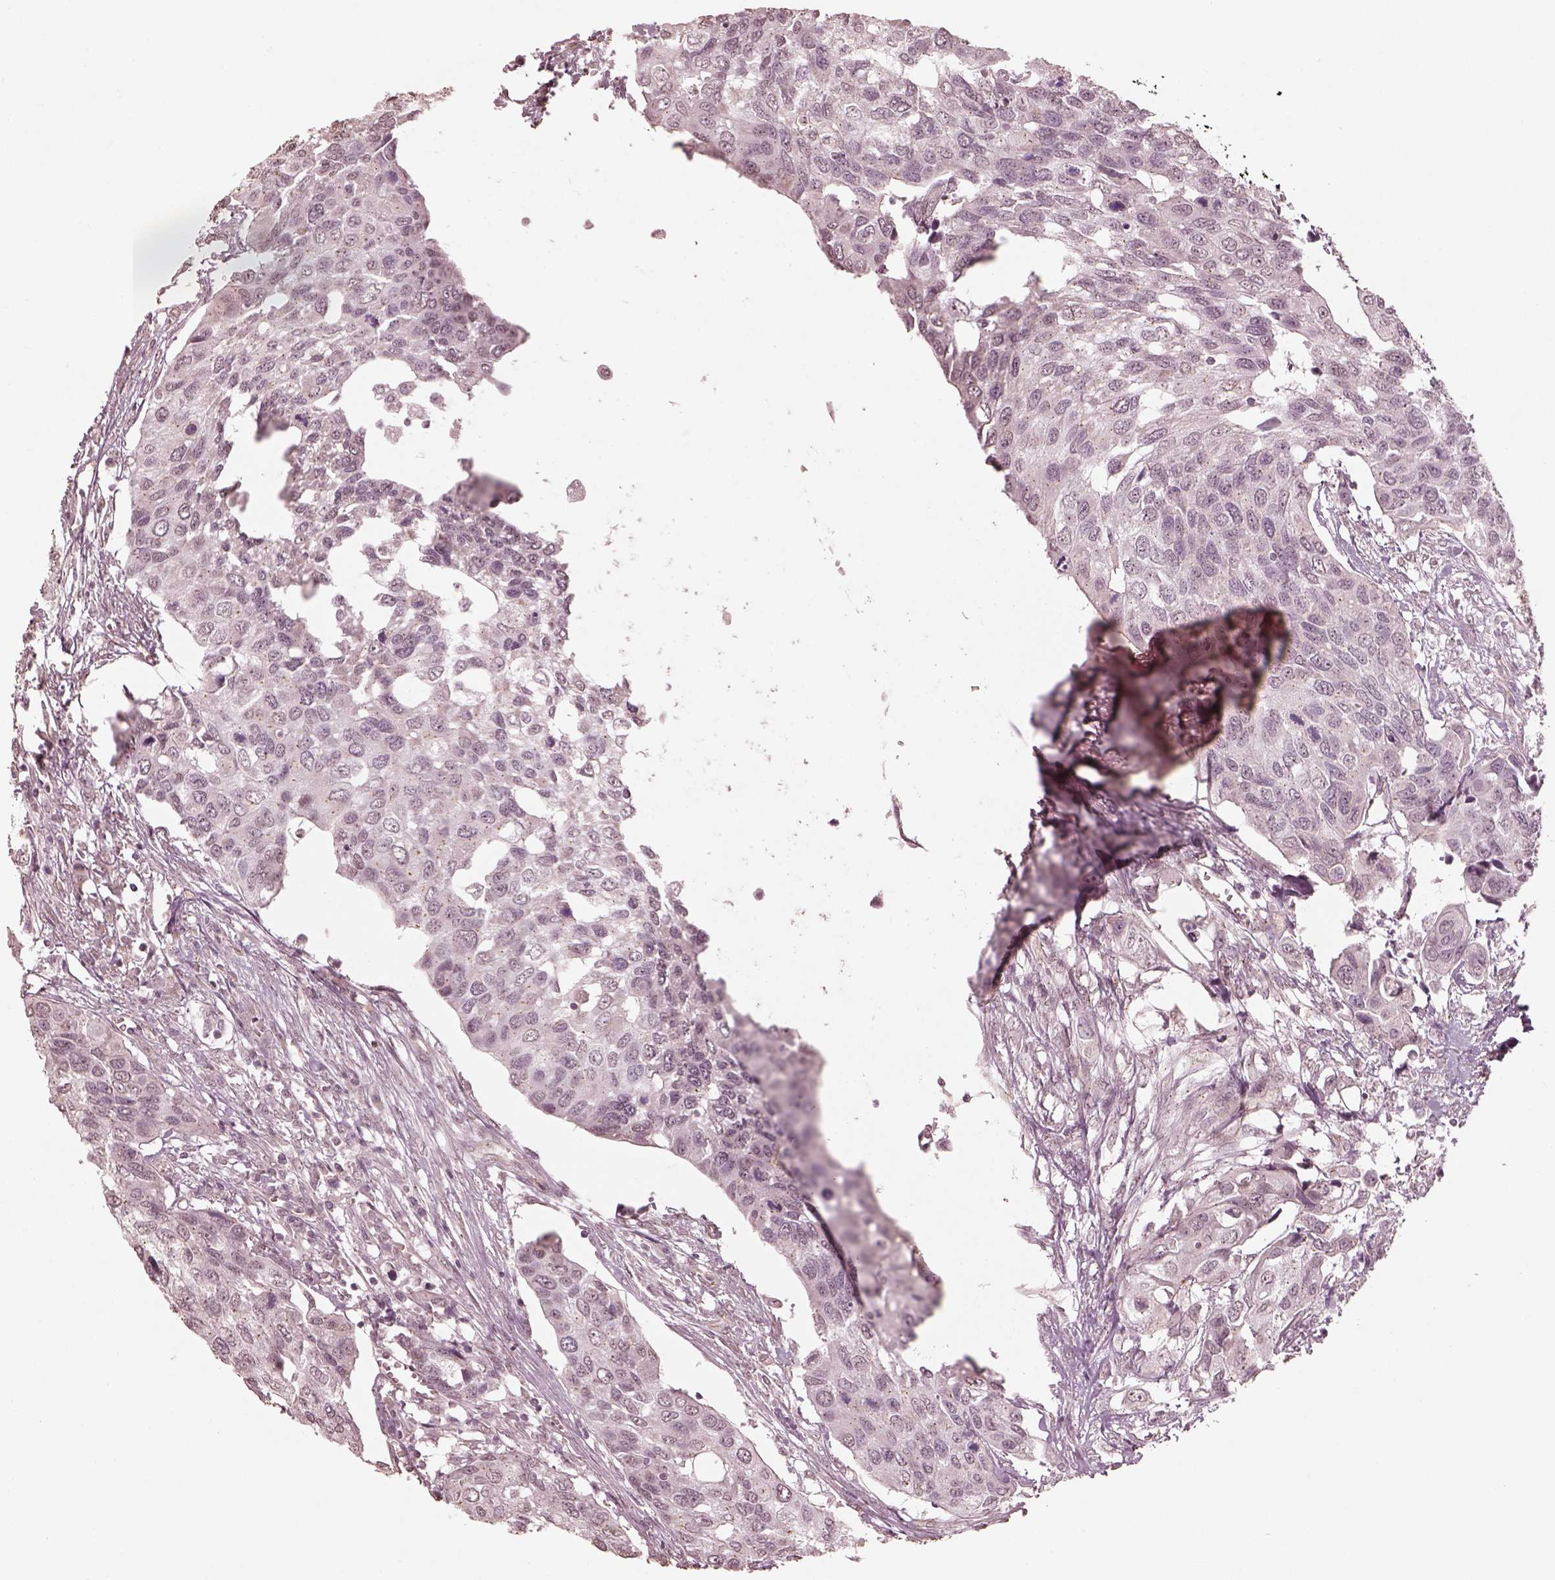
{"staining": {"intensity": "negative", "quantity": "none", "location": "none"}, "tissue": "urothelial cancer", "cell_type": "Tumor cells", "image_type": "cancer", "snomed": [{"axis": "morphology", "description": "Urothelial carcinoma, High grade"}, {"axis": "topography", "description": "Urinary bladder"}], "caption": "DAB (3,3'-diaminobenzidine) immunohistochemical staining of urothelial cancer demonstrates no significant expression in tumor cells.", "gene": "SLC7A4", "patient": {"sex": "male", "age": 60}}